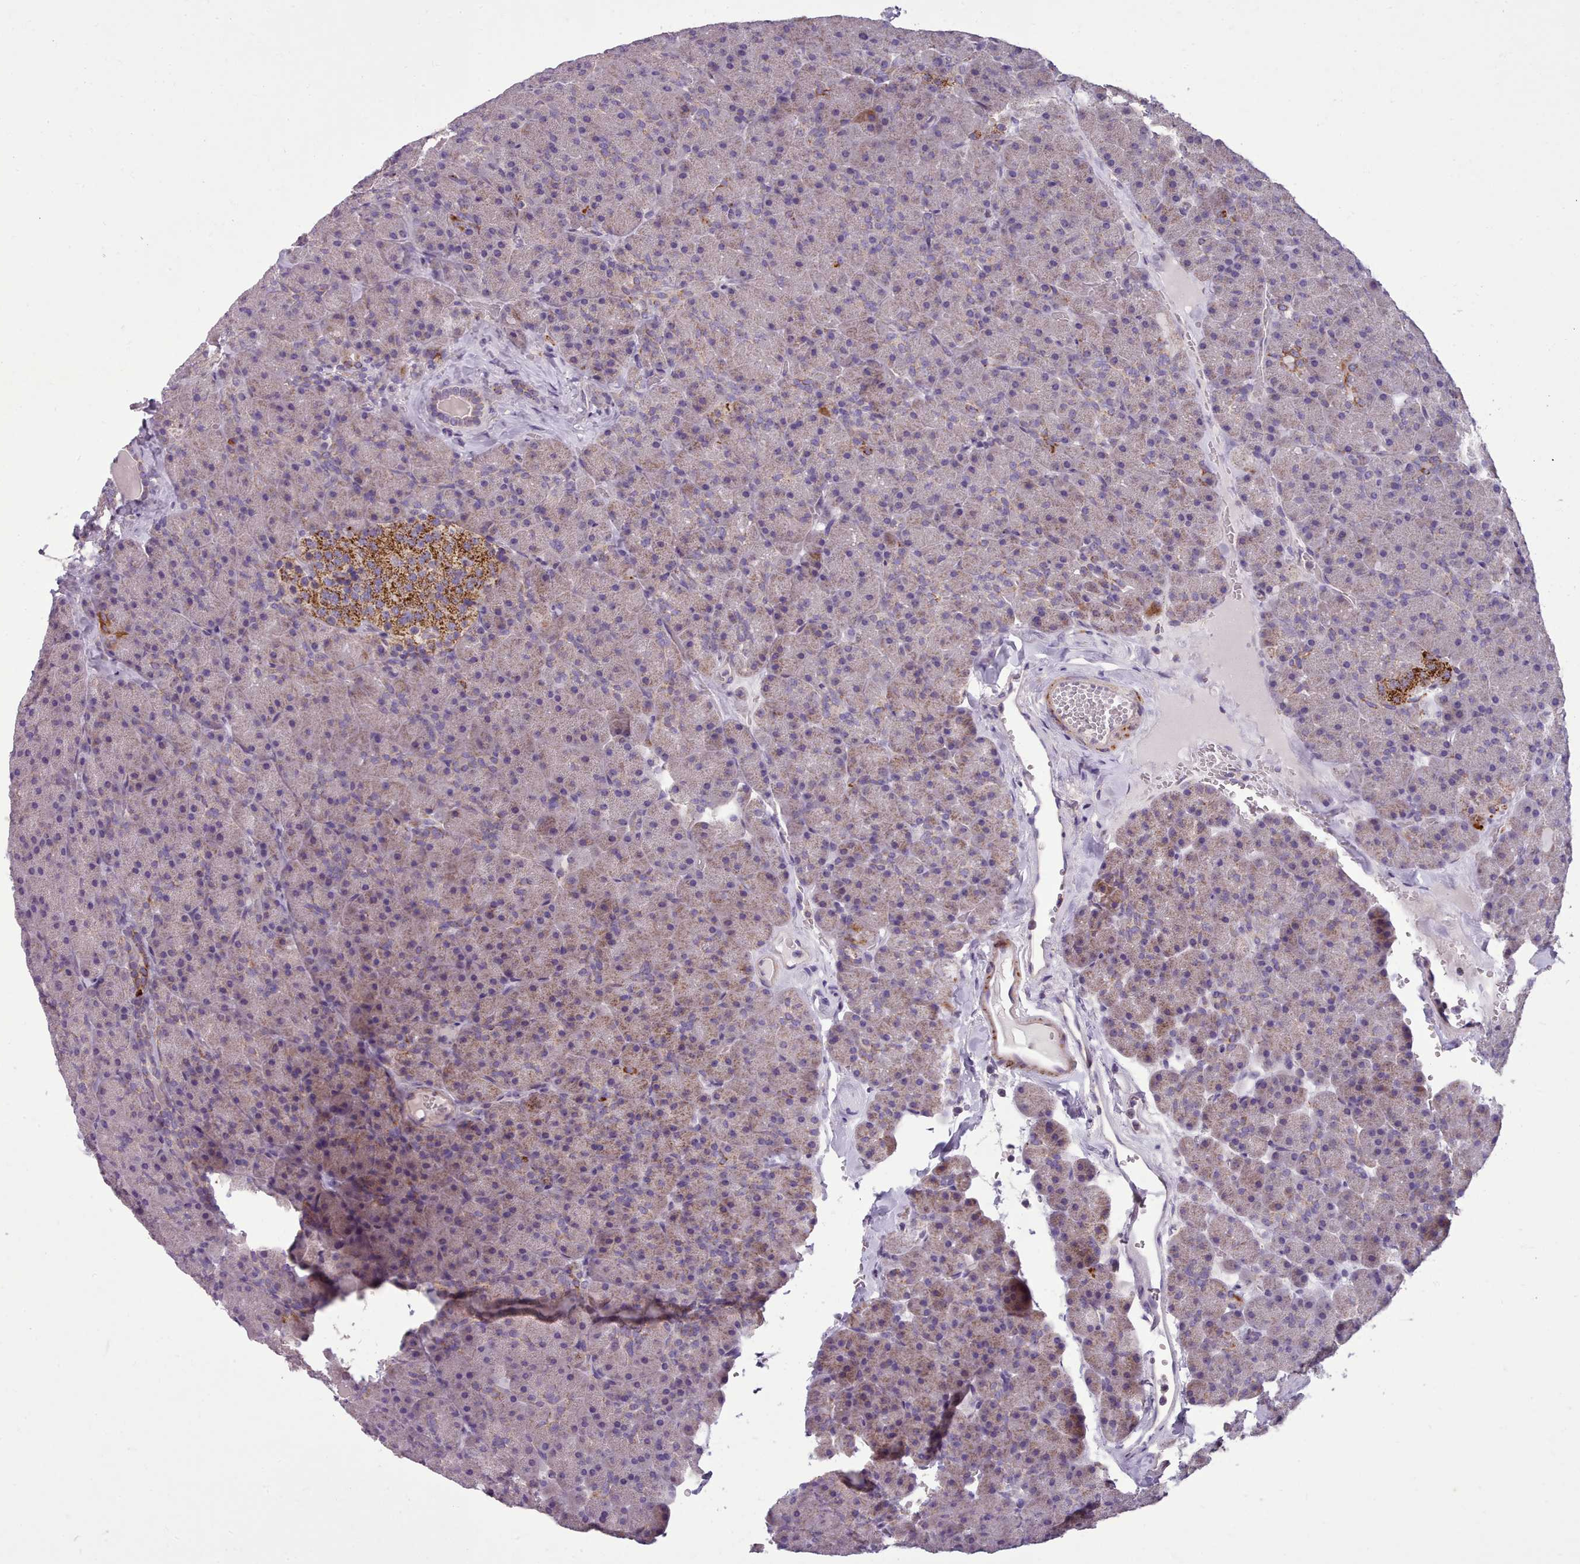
{"staining": {"intensity": "moderate", "quantity": "<25%", "location": "cytoplasmic/membranous"}, "tissue": "pancreas", "cell_type": "Exocrine glandular cells", "image_type": "normal", "snomed": [{"axis": "morphology", "description": "Normal tissue, NOS"}, {"axis": "topography", "description": "Pancreas"}], "caption": "Immunohistochemistry staining of unremarkable pancreas, which shows low levels of moderate cytoplasmic/membranous staining in approximately <25% of exocrine glandular cells indicating moderate cytoplasmic/membranous protein staining. The staining was performed using DAB (3,3'-diaminobenzidine) (brown) for protein detection and nuclei were counterstained in hematoxylin (blue).", "gene": "FKBP10", "patient": {"sex": "male", "age": 36}}